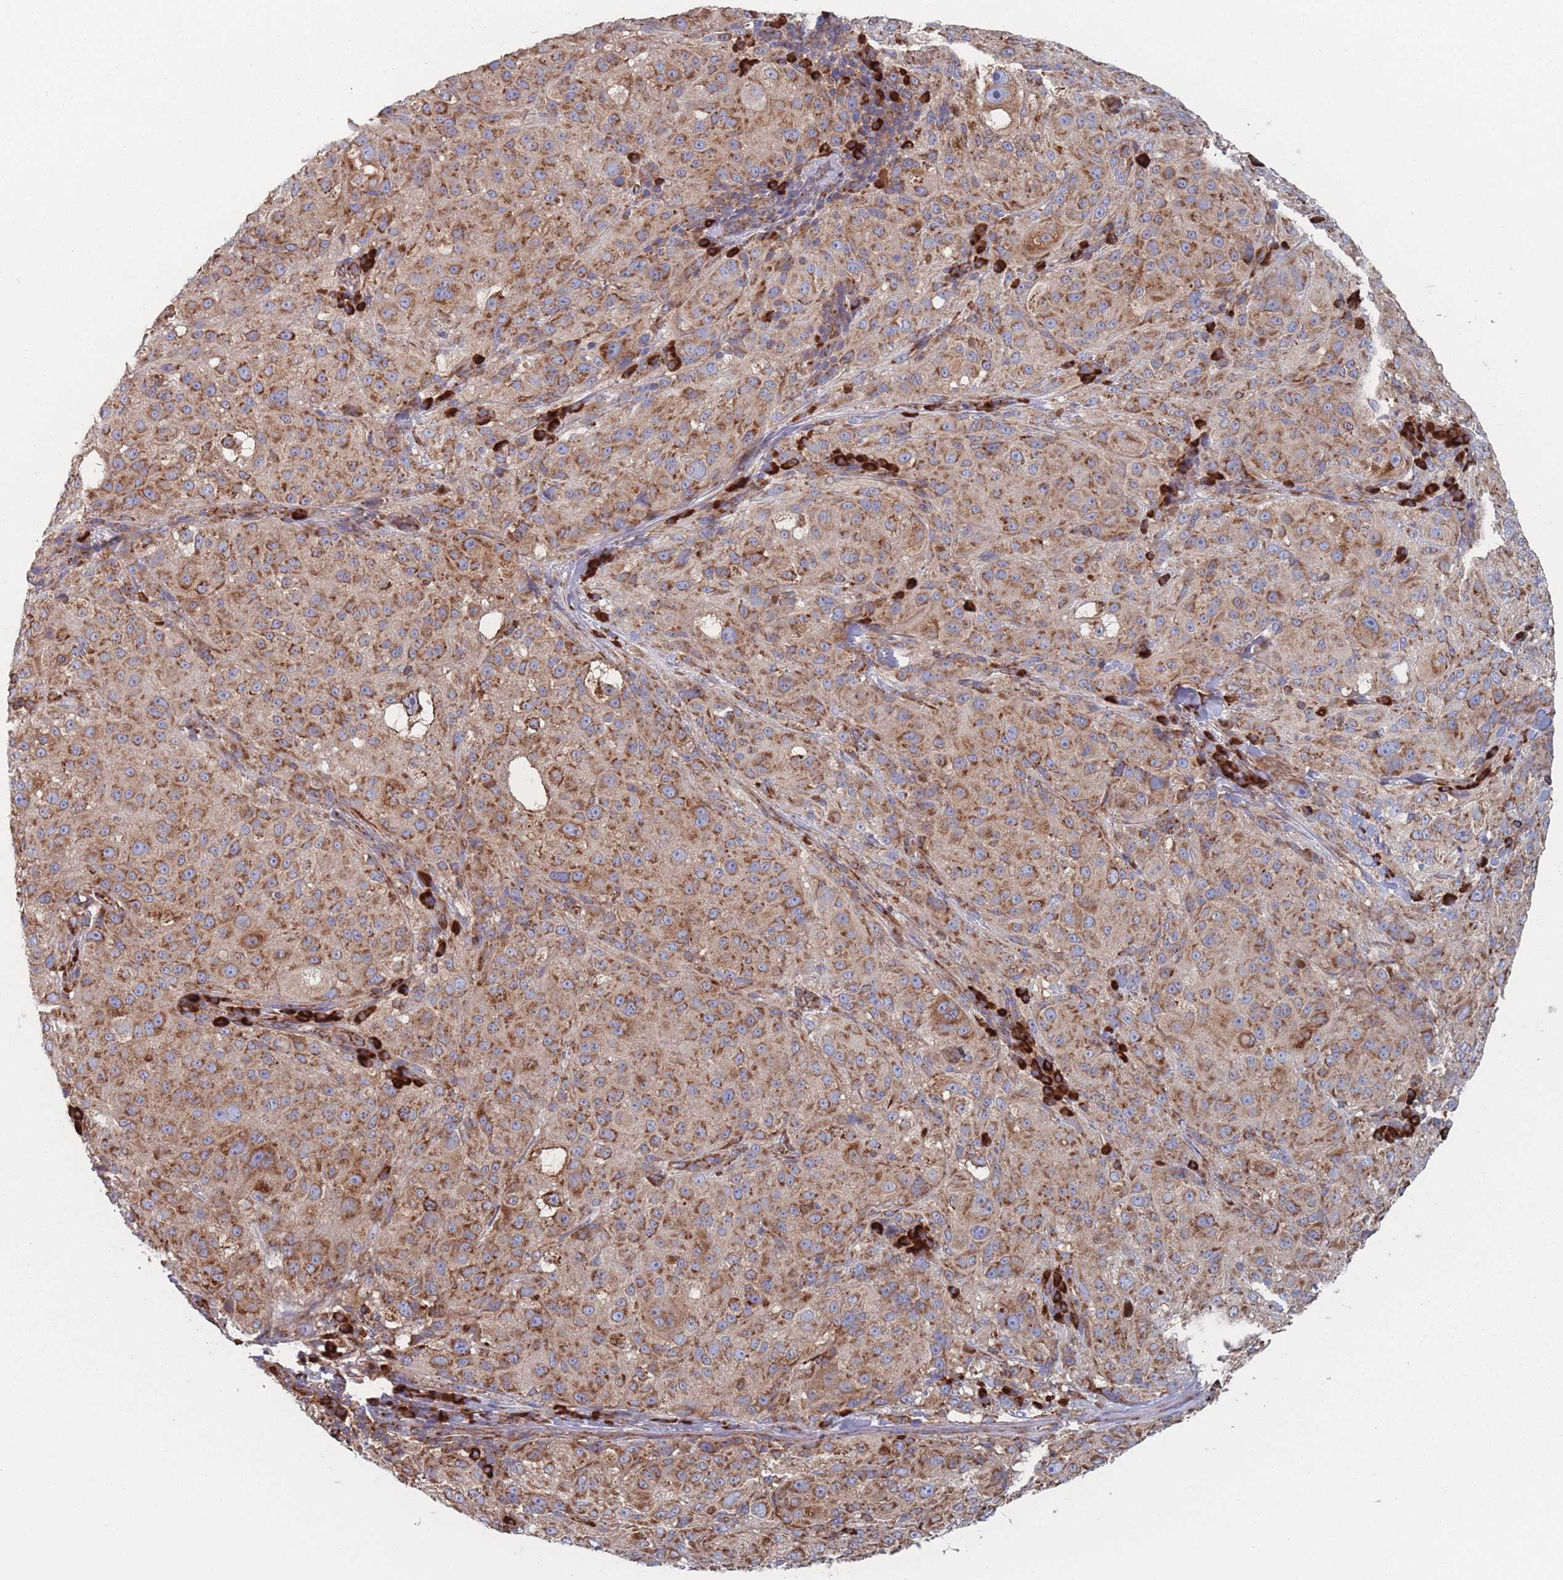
{"staining": {"intensity": "moderate", "quantity": ">75%", "location": "cytoplasmic/membranous"}, "tissue": "melanoma", "cell_type": "Tumor cells", "image_type": "cancer", "snomed": [{"axis": "morphology", "description": "Necrosis, NOS"}, {"axis": "morphology", "description": "Malignant melanoma, NOS"}, {"axis": "topography", "description": "Skin"}], "caption": "High-magnification brightfield microscopy of melanoma stained with DAB (brown) and counterstained with hematoxylin (blue). tumor cells exhibit moderate cytoplasmic/membranous expression is appreciated in approximately>75% of cells.", "gene": "EEF1B2", "patient": {"sex": "female", "age": 87}}